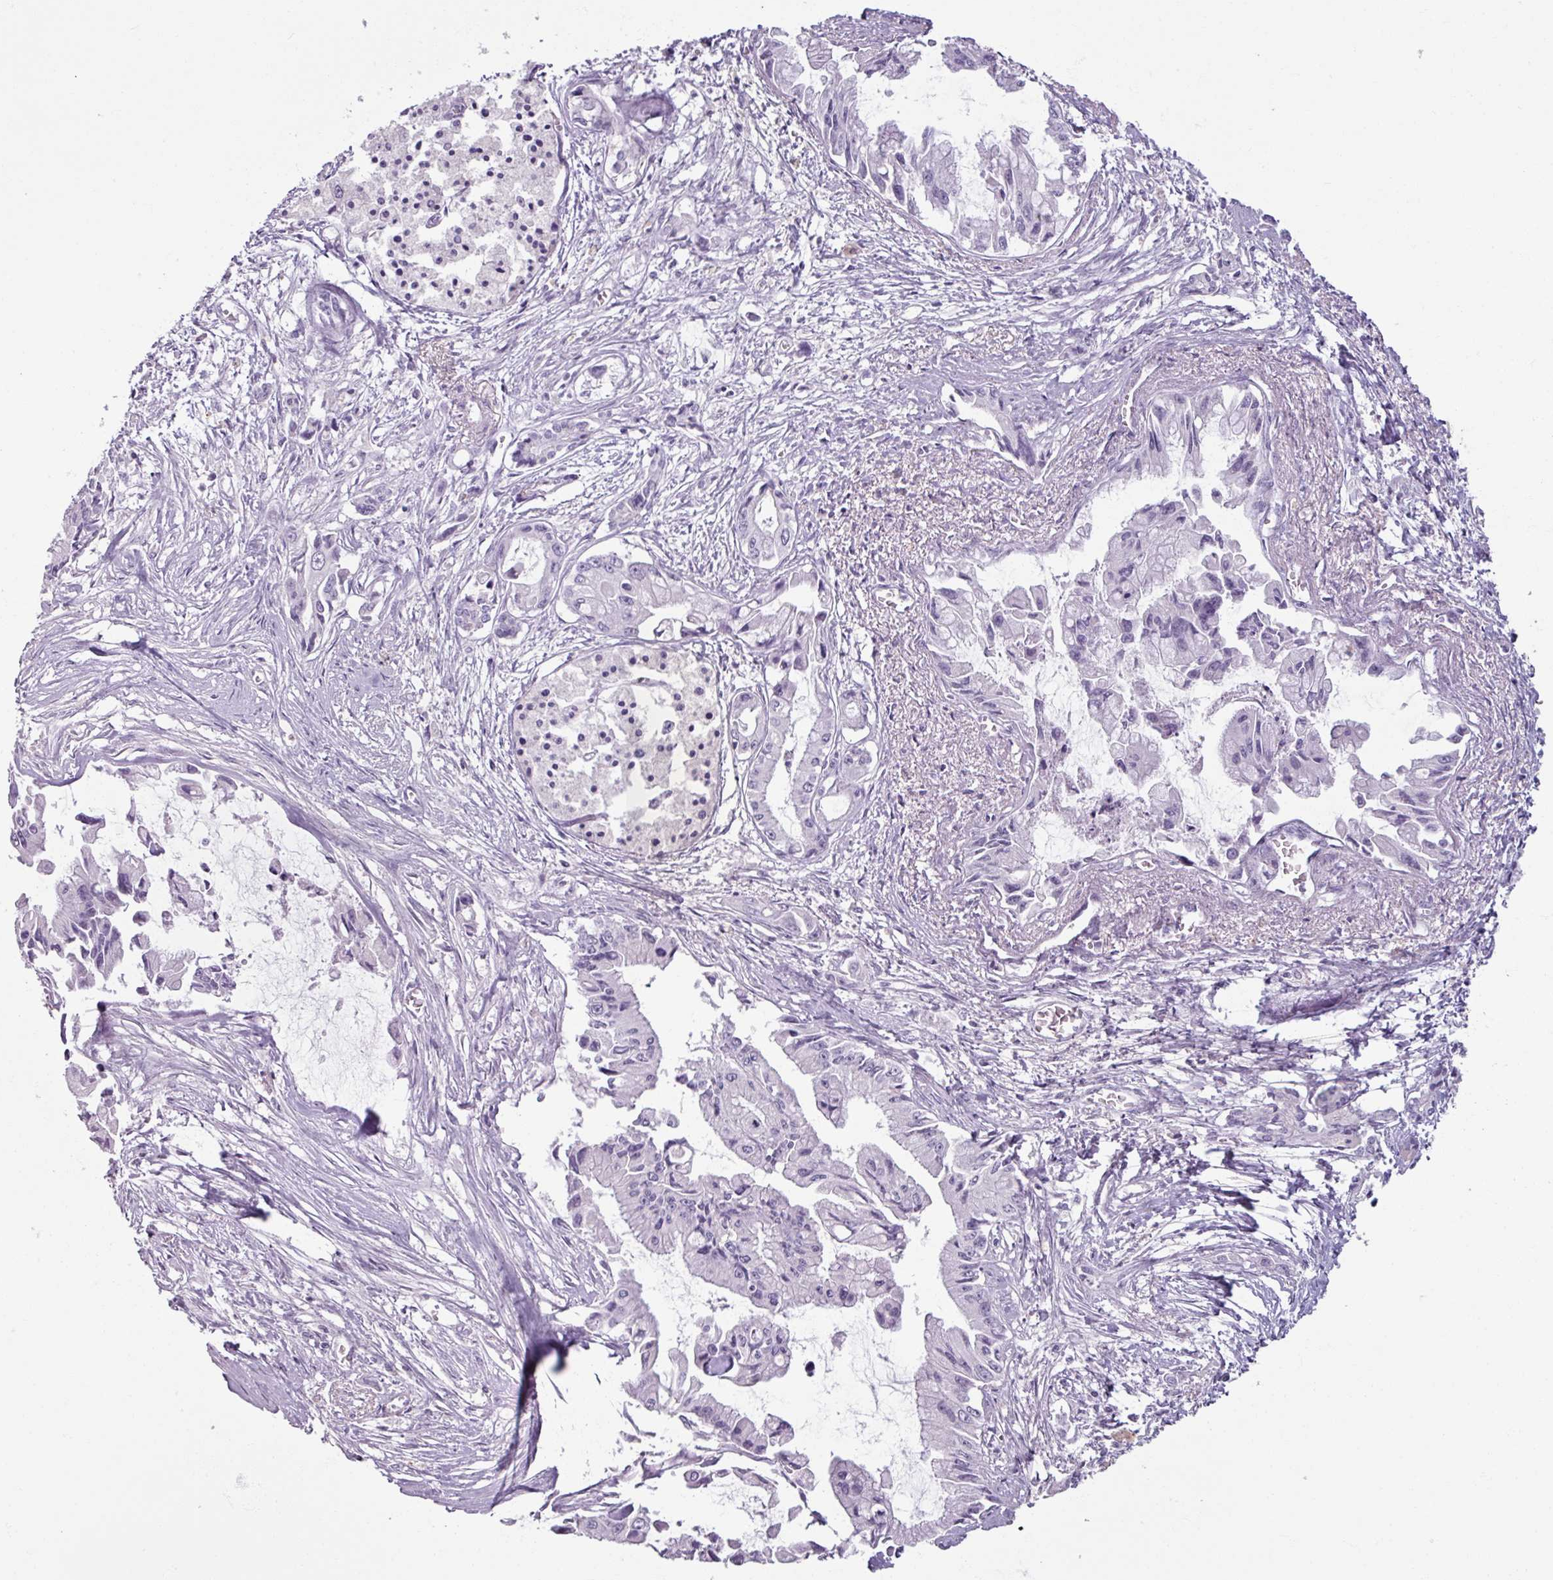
{"staining": {"intensity": "negative", "quantity": "none", "location": "none"}, "tissue": "pancreatic cancer", "cell_type": "Tumor cells", "image_type": "cancer", "snomed": [{"axis": "morphology", "description": "Adenocarcinoma, NOS"}, {"axis": "topography", "description": "Pancreas"}], "caption": "Tumor cells are negative for brown protein staining in pancreatic cancer. The staining was performed using DAB (3,3'-diaminobenzidine) to visualize the protein expression in brown, while the nuclei were stained in blue with hematoxylin (Magnification: 20x).", "gene": "SLC27A5", "patient": {"sex": "male", "age": 84}}